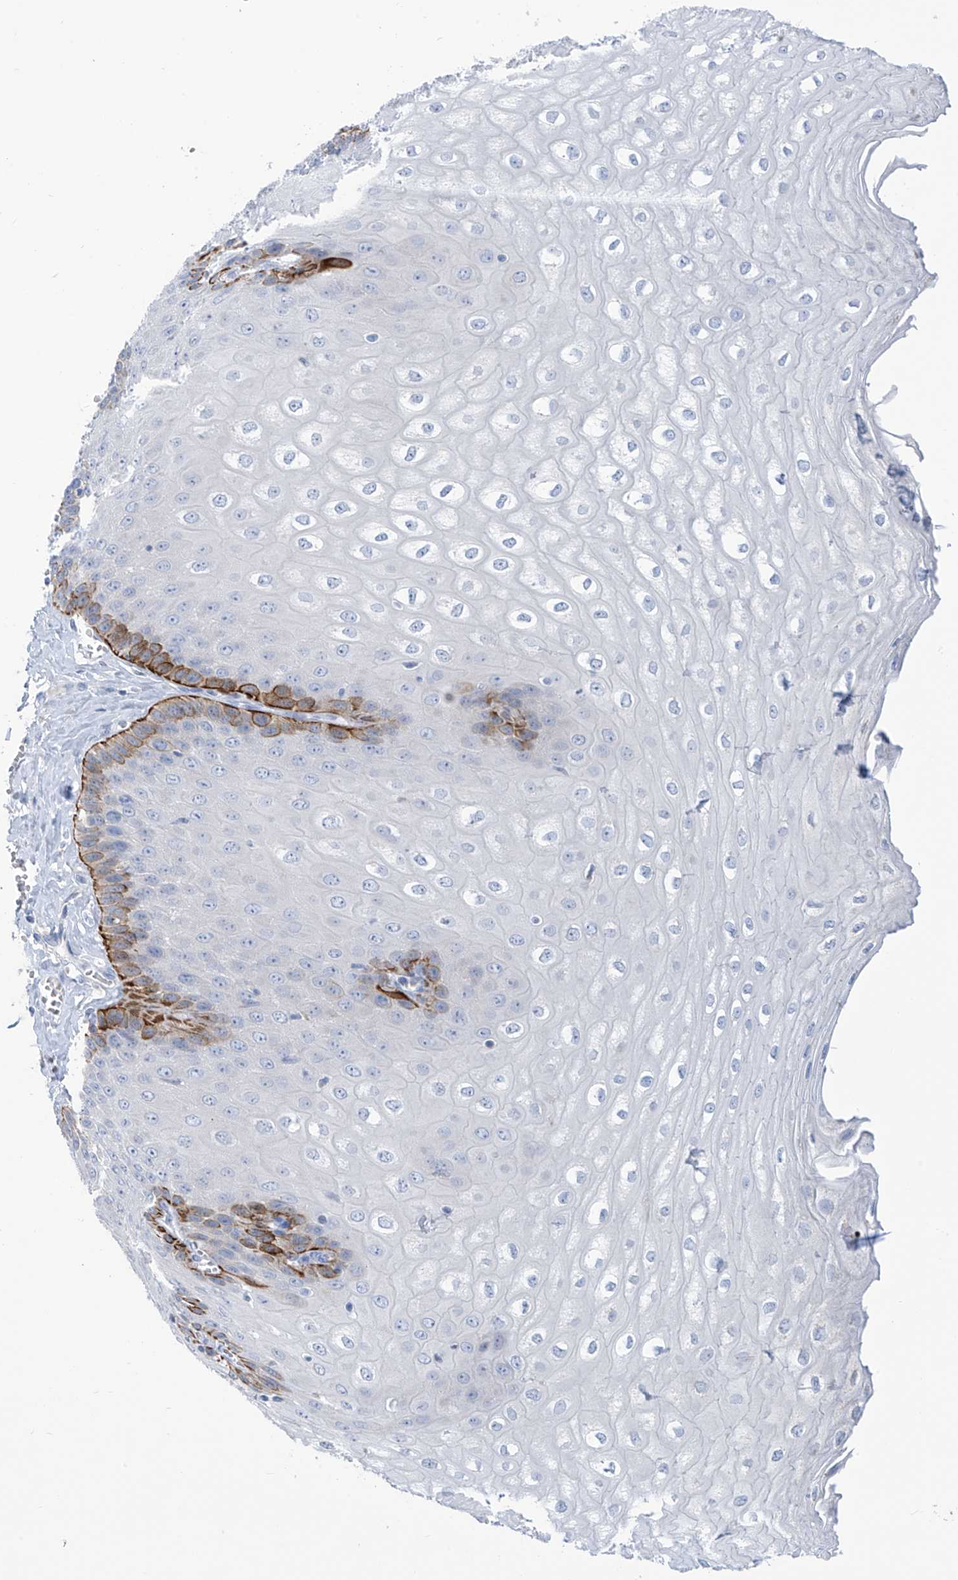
{"staining": {"intensity": "strong", "quantity": "<25%", "location": "cytoplasmic/membranous"}, "tissue": "esophagus", "cell_type": "Squamous epithelial cells", "image_type": "normal", "snomed": [{"axis": "morphology", "description": "Normal tissue, NOS"}, {"axis": "topography", "description": "Esophagus"}], "caption": "About <25% of squamous epithelial cells in benign esophagus exhibit strong cytoplasmic/membranous protein staining as visualized by brown immunohistochemical staining.", "gene": "ZNF404", "patient": {"sex": "male", "age": 60}}